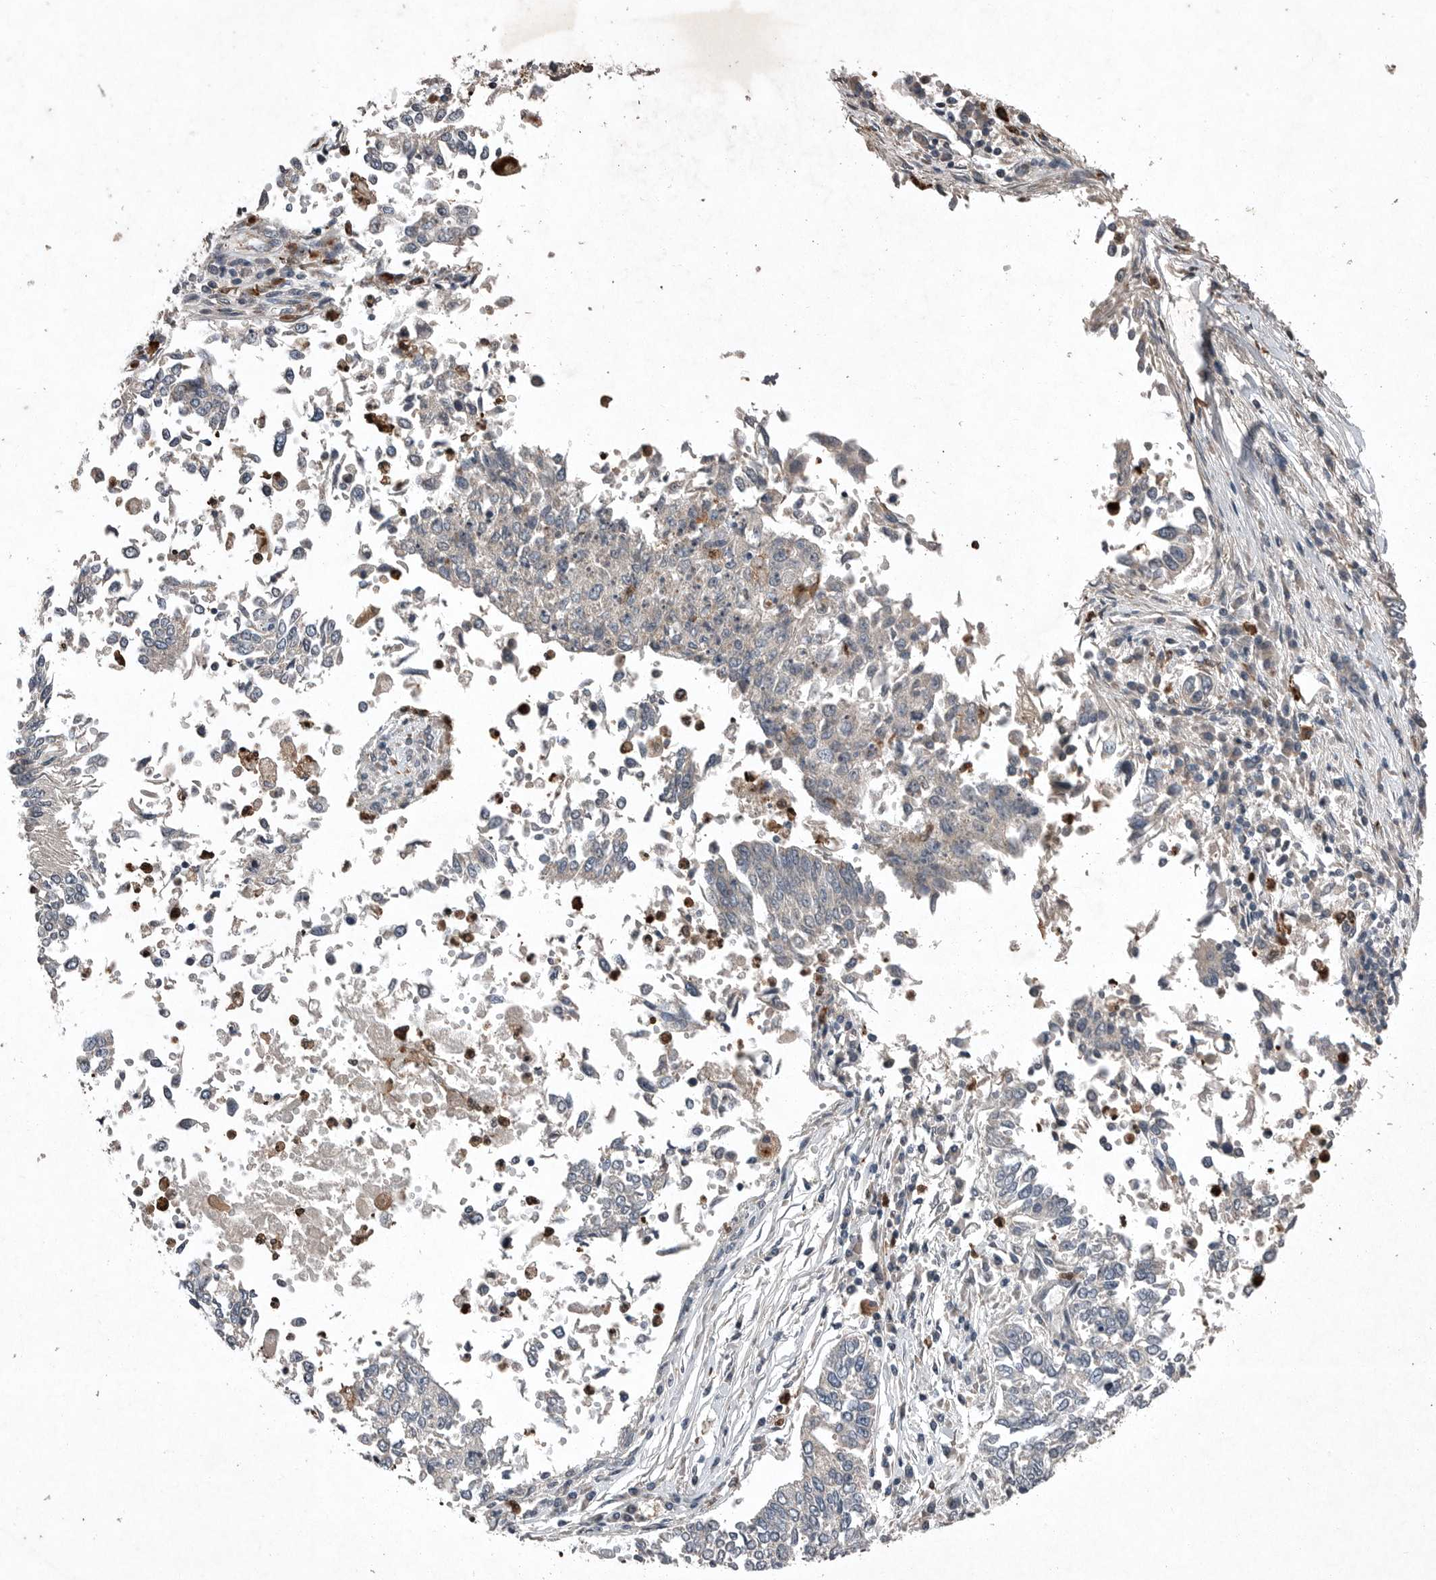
{"staining": {"intensity": "negative", "quantity": "none", "location": "none"}, "tissue": "lung cancer", "cell_type": "Tumor cells", "image_type": "cancer", "snomed": [{"axis": "morphology", "description": "Normal tissue, NOS"}, {"axis": "morphology", "description": "Squamous cell carcinoma, NOS"}, {"axis": "topography", "description": "Cartilage tissue"}, {"axis": "topography", "description": "Bronchus"}, {"axis": "topography", "description": "Lung"}, {"axis": "topography", "description": "Peripheral nerve tissue"}], "caption": "IHC of human lung squamous cell carcinoma shows no positivity in tumor cells.", "gene": "SCP2", "patient": {"sex": "female", "age": 49}}